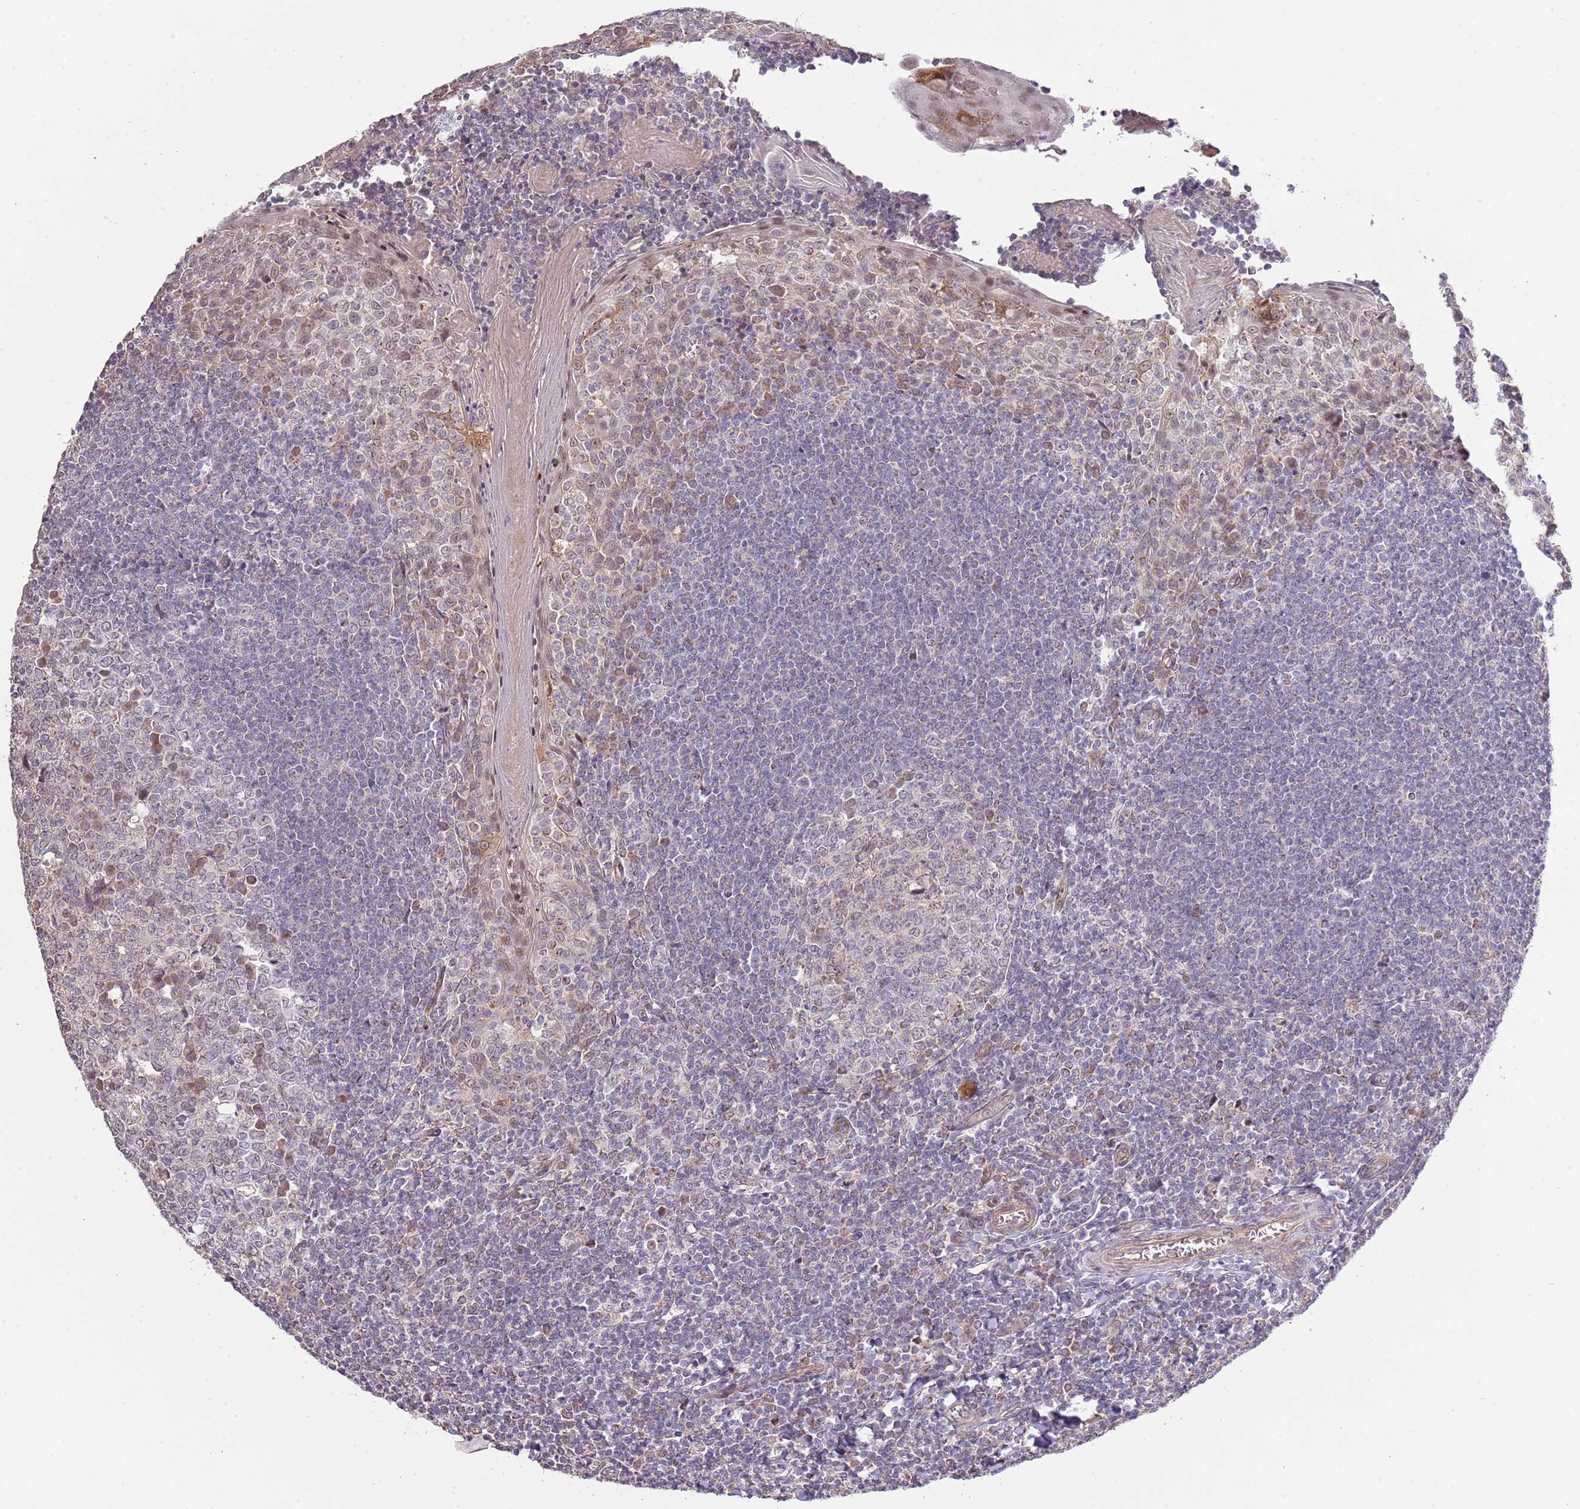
{"staining": {"intensity": "moderate", "quantity": "<25%", "location": "cytoplasmic/membranous"}, "tissue": "tonsil", "cell_type": "Germinal center cells", "image_type": "normal", "snomed": [{"axis": "morphology", "description": "Normal tissue, NOS"}, {"axis": "topography", "description": "Tonsil"}], "caption": "High-power microscopy captured an IHC histopathology image of unremarkable tonsil, revealing moderate cytoplasmic/membranous positivity in about <25% of germinal center cells. Immunohistochemistry (ihc) stains the protein of interest in brown and the nuclei are stained blue.", "gene": "IVD", "patient": {"sex": "male", "age": 27}}